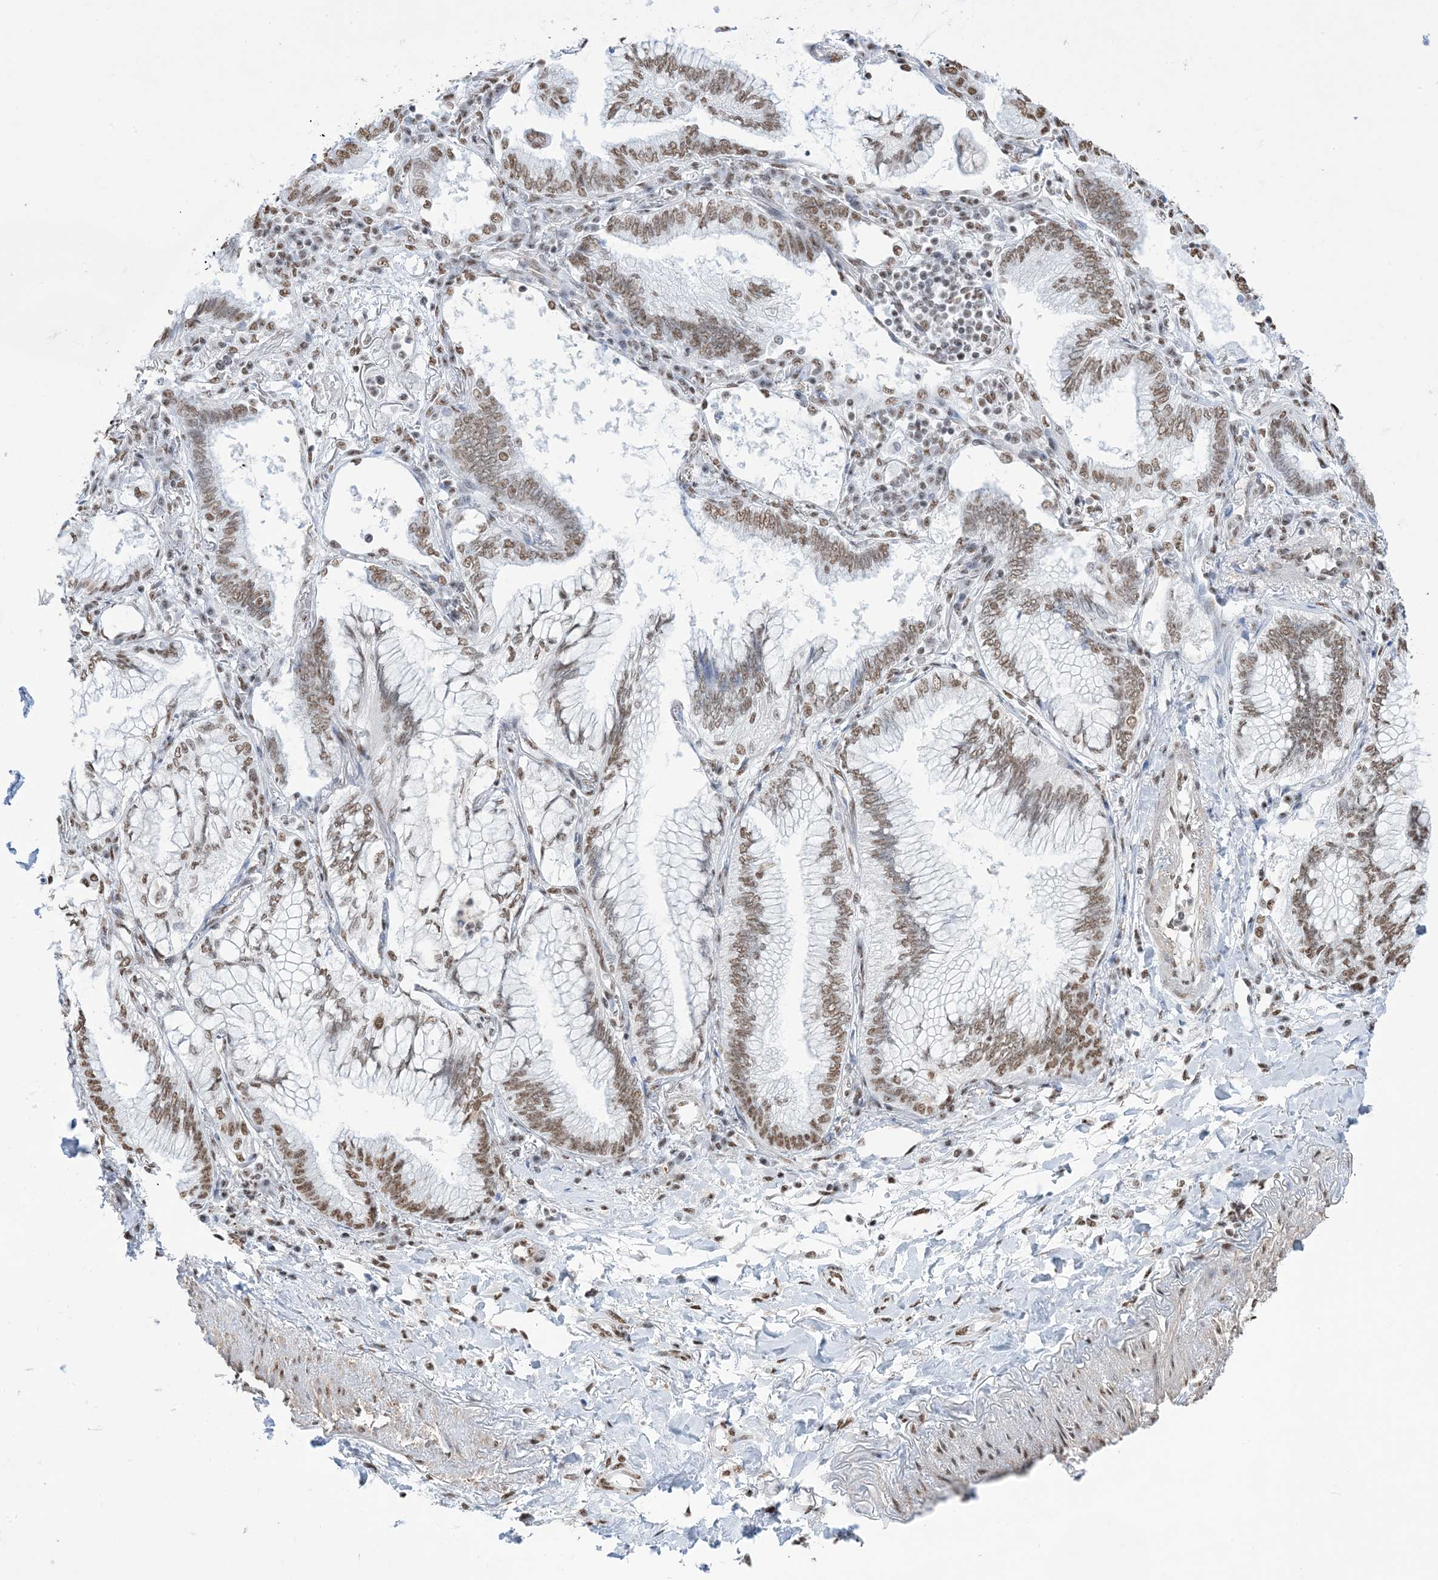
{"staining": {"intensity": "moderate", "quantity": ">75%", "location": "nuclear"}, "tissue": "lung cancer", "cell_type": "Tumor cells", "image_type": "cancer", "snomed": [{"axis": "morphology", "description": "Adenocarcinoma, NOS"}, {"axis": "topography", "description": "Lung"}], "caption": "About >75% of tumor cells in lung adenocarcinoma show moderate nuclear protein expression as visualized by brown immunohistochemical staining.", "gene": "ZNF792", "patient": {"sex": "female", "age": 70}}